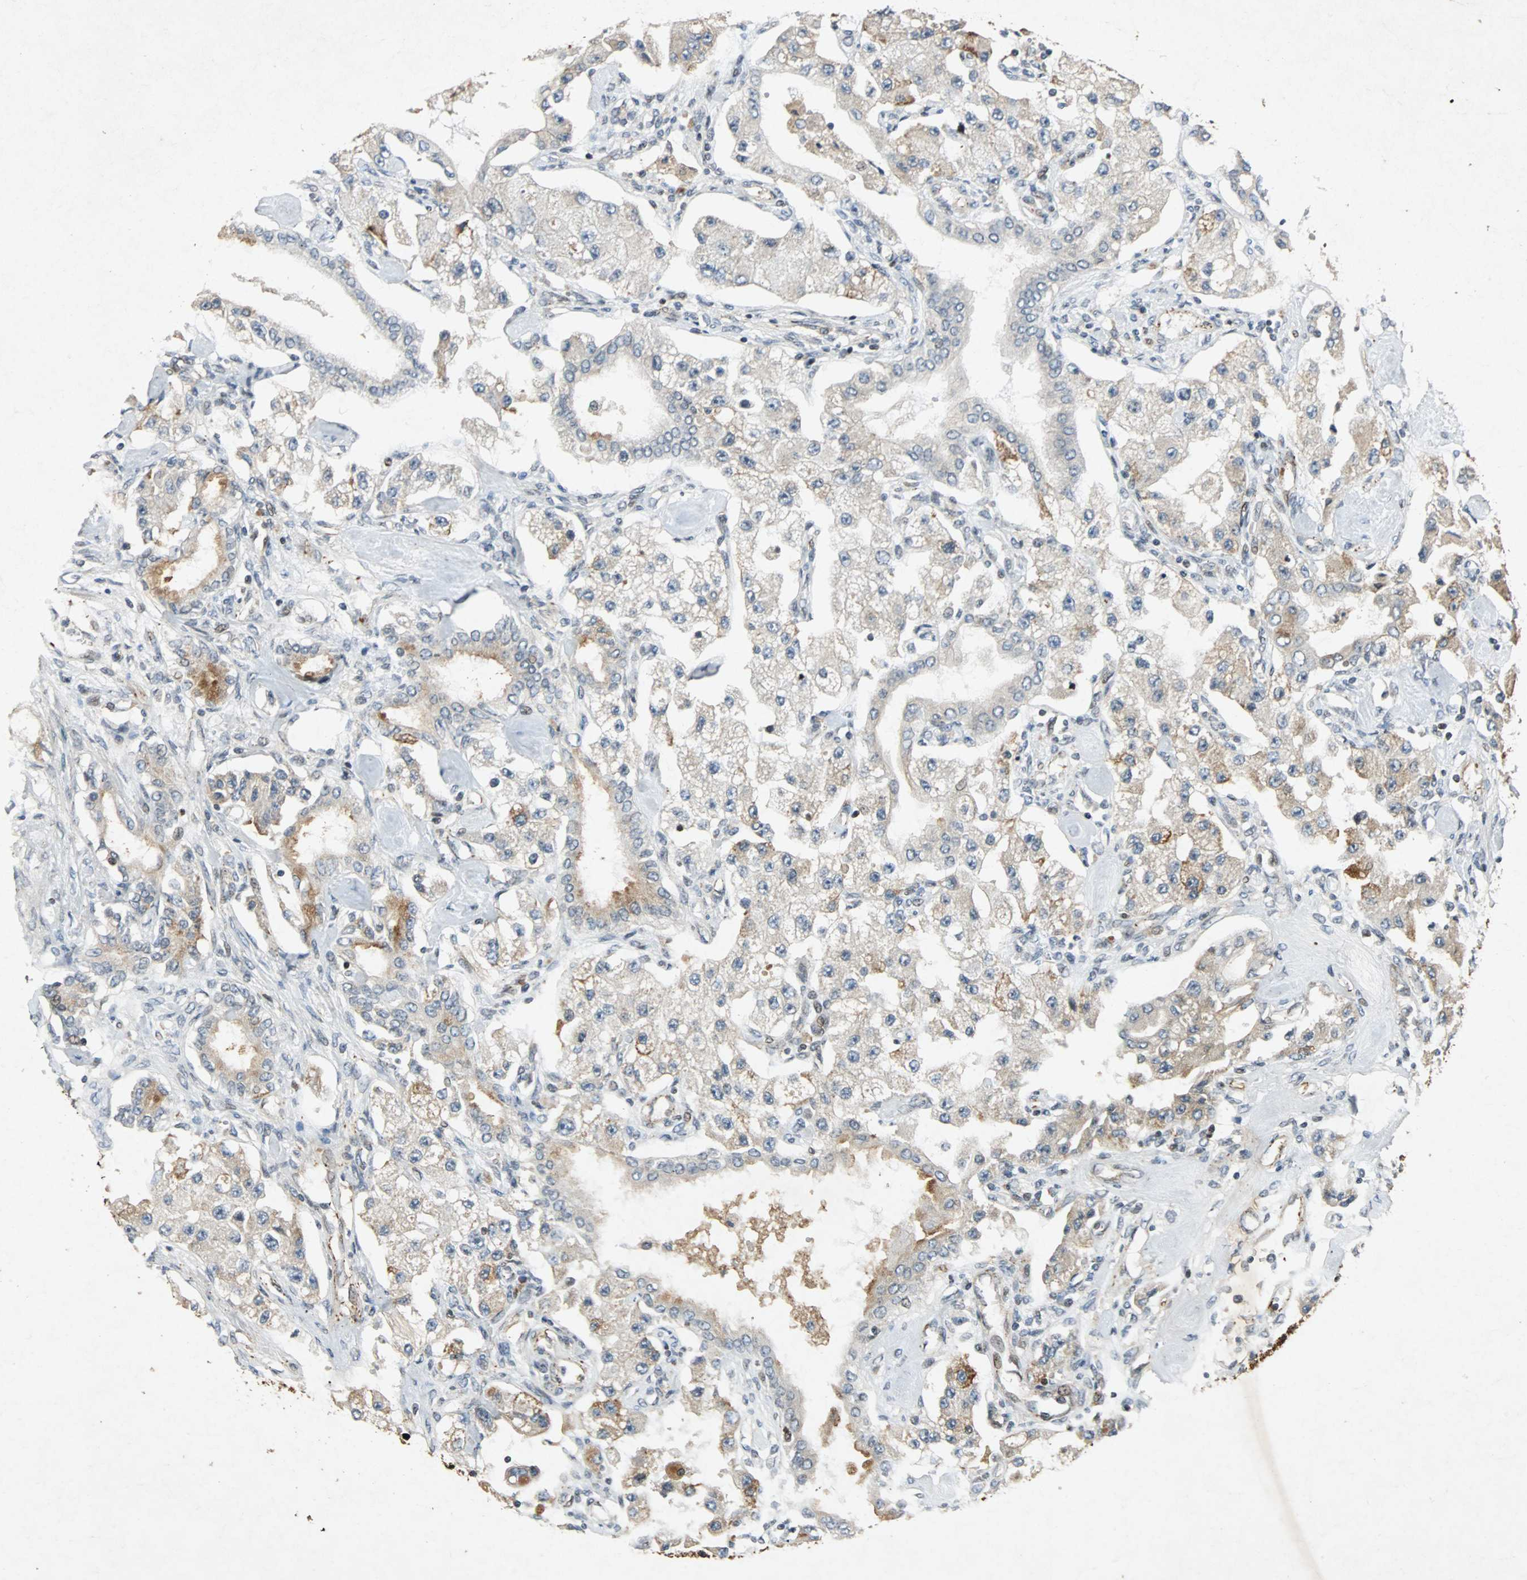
{"staining": {"intensity": "weak", "quantity": "25%-75%", "location": "cytoplasmic/membranous"}, "tissue": "carcinoid", "cell_type": "Tumor cells", "image_type": "cancer", "snomed": [{"axis": "morphology", "description": "Carcinoid, malignant, NOS"}, {"axis": "topography", "description": "Pancreas"}], "caption": "Carcinoid (malignant) stained with immunohistochemistry (IHC) exhibits weak cytoplasmic/membranous expression in about 25%-75% of tumor cells.", "gene": "TUBA4A", "patient": {"sex": "male", "age": 41}}